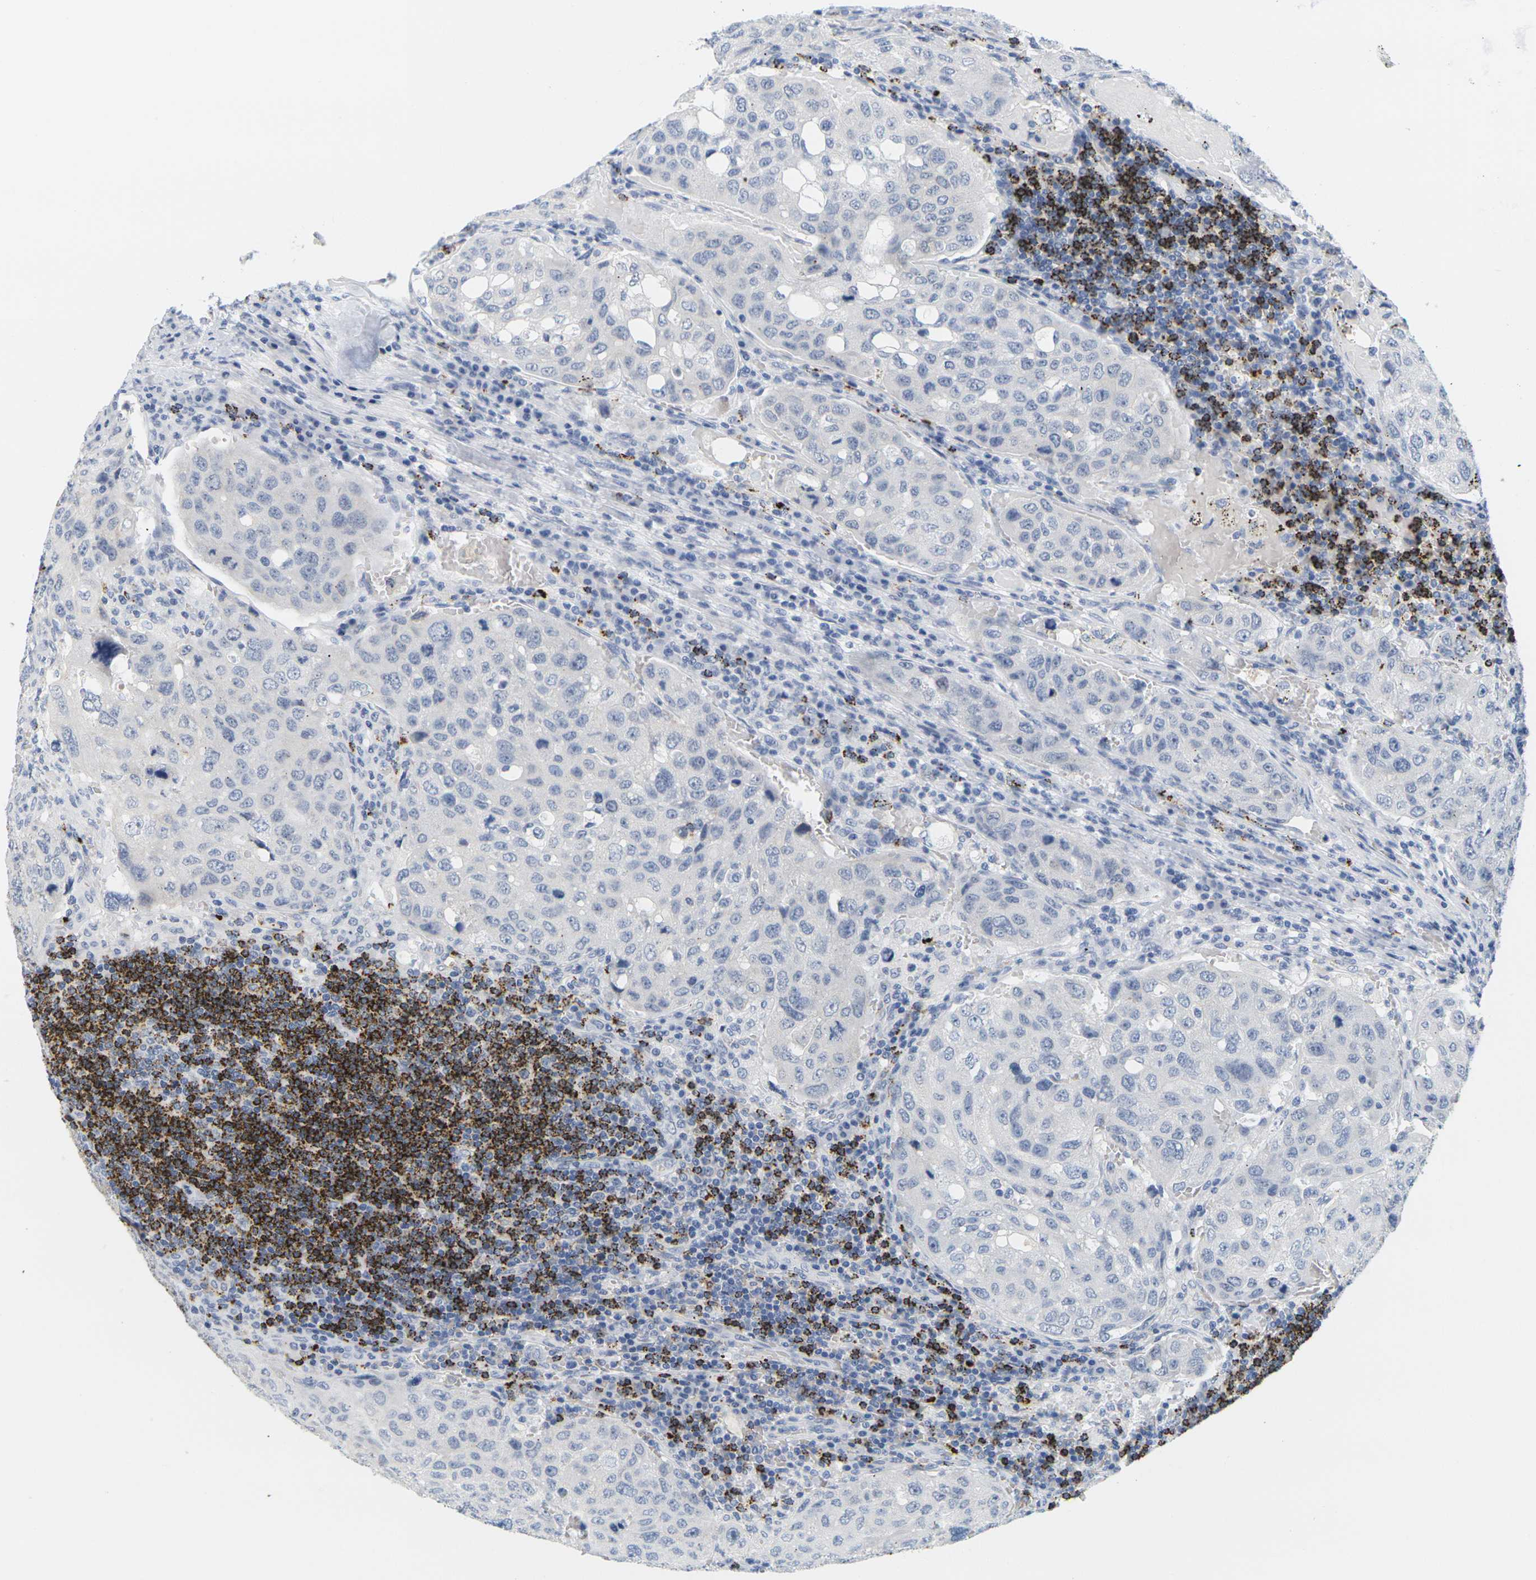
{"staining": {"intensity": "negative", "quantity": "none", "location": "none"}, "tissue": "urothelial cancer", "cell_type": "Tumor cells", "image_type": "cancer", "snomed": [{"axis": "morphology", "description": "Urothelial carcinoma, High grade"}, {"axis": "topography", "description": "Lymph node"}, {"axis": "topography", "description": "Urinary bladder"}], "caption": "Immunohistochemistry image of neoplastic tissue: high-grade urothelial carcinoma stained with DAB demonstrates no significant protein positivity in tumor cells.", "gene": "HLA-DOB", "patient": {"sex": "male", "age": 51}}